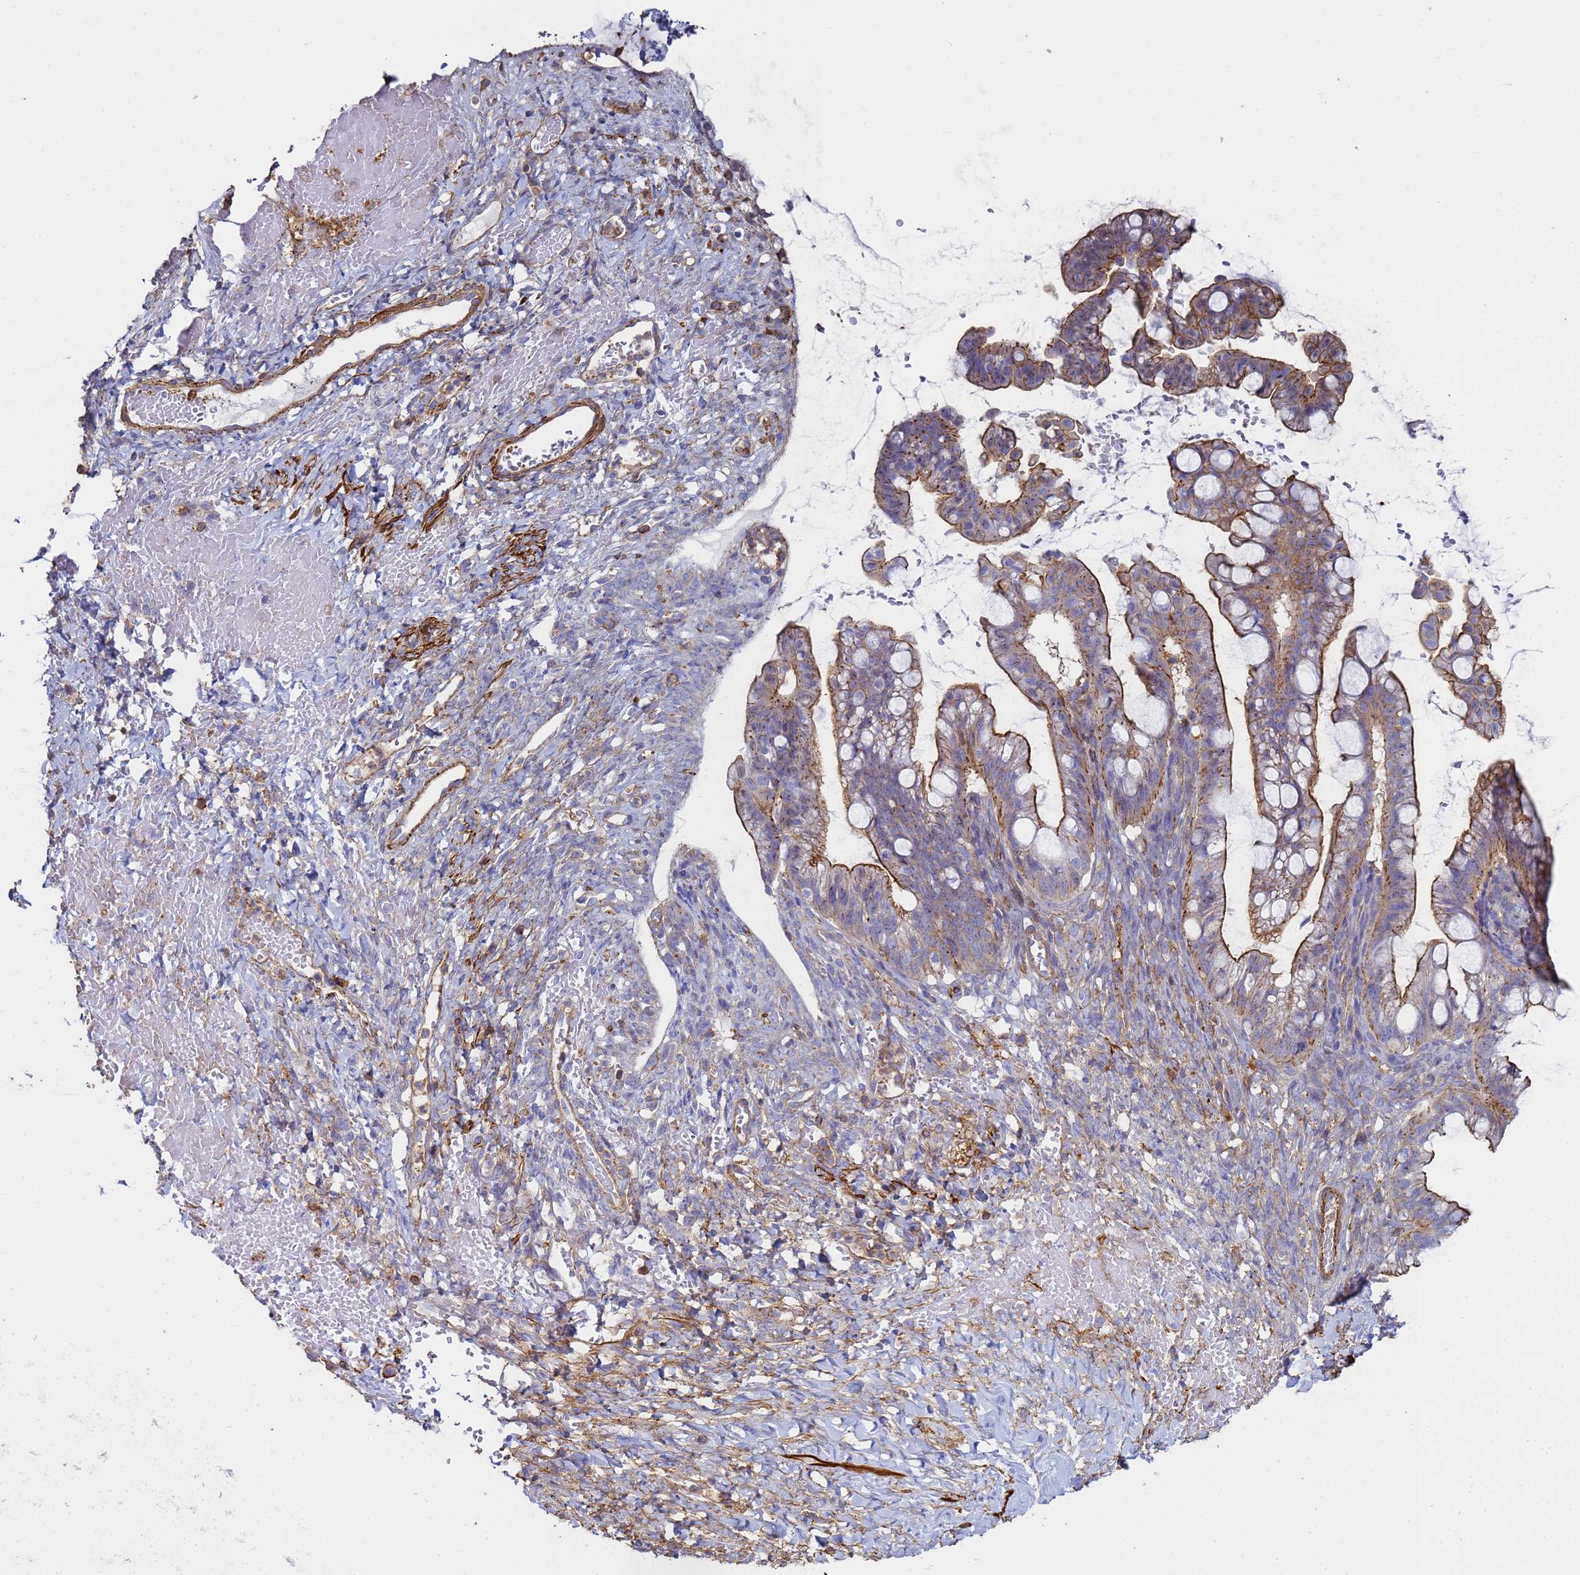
{"staining": {"intensity": "moderate", "quantity": "25%-75%", "location": "cytoplasmic/membranous"}, "tissue": "ovarian cancer", "cell_type": "Tumor cells", "image_type": "cancer", "snomed": [{"axis": "morphology", "description": "Cystadenocarcinoma, mucinous, NOS"}, {"axis": "topography", "description": "Ovary"}], "caption": "Brown immunohistochemical staining in human ovarian mucinous cystadenocarcinoma demonstrates moderate cytoplasmic/membranous expression in about 25%-75% of tumor cells. (brown staining indicates protein expression, while blue staining denotes nuclei).", "gene": "ACTB", "patient": {"sex": "female", "age": 73}}